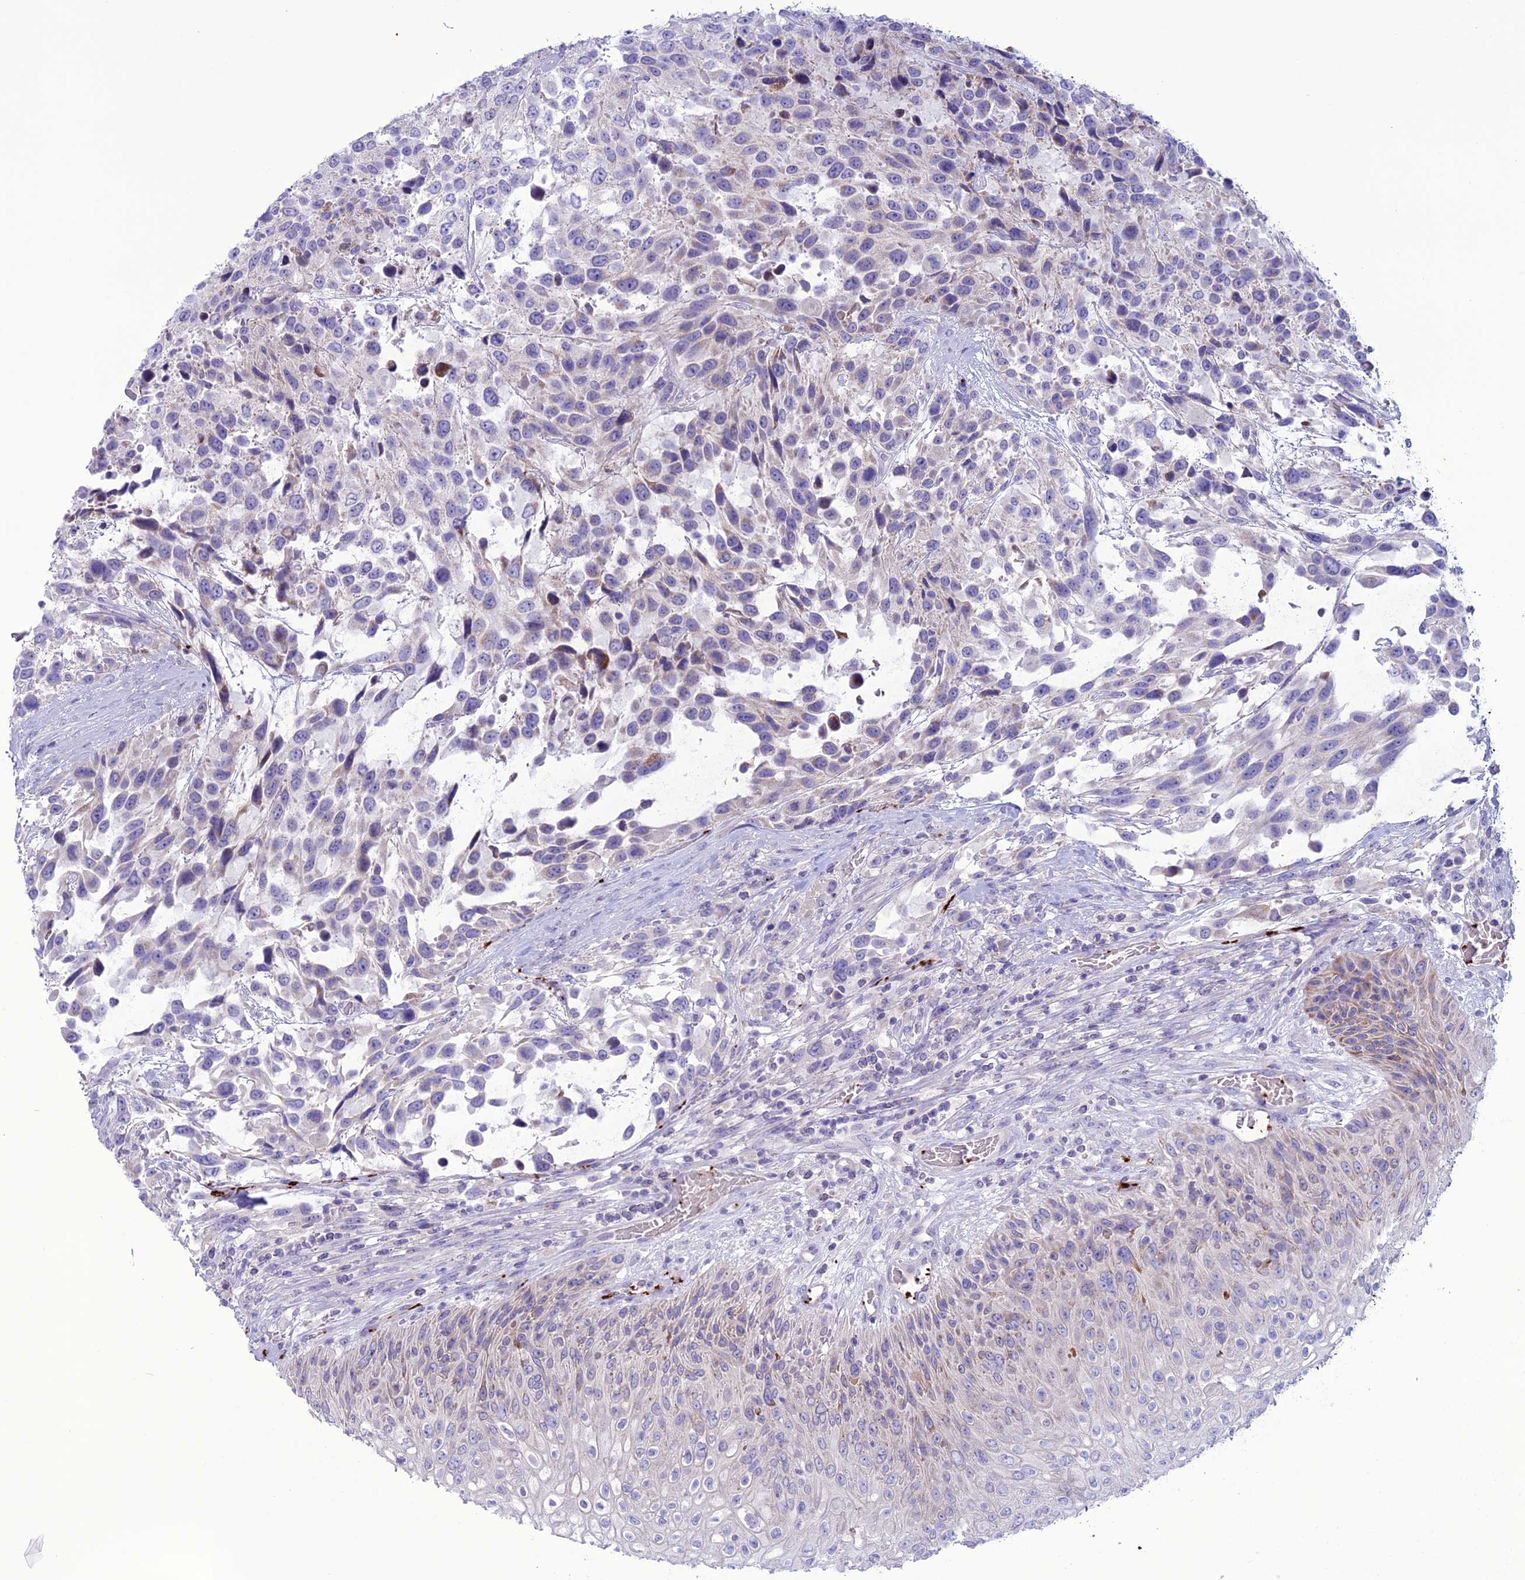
{"staining": {"intensity": "weak", "quantity": "<25%", "location": "cytoplasmic/membranous"}, "tissue": "urothelial cancer", "cell_type": "Tumor cells", "image_type": "cancer", "snomed": [{"axis": "morphology", "description": "Urothelial carcinoma, High grade"}, {"axis": "topography", "description": "Urinary bladder"}], "caption": "The micrograph demonstrates no significant expression in tumor cells of urothelial carcinoma (high-grade). (DAB (3,3'-diaminobenzidine) IHC, high magnification).", "gene": "C21orf140", "patient": {"sex": "female", "age": 70}}